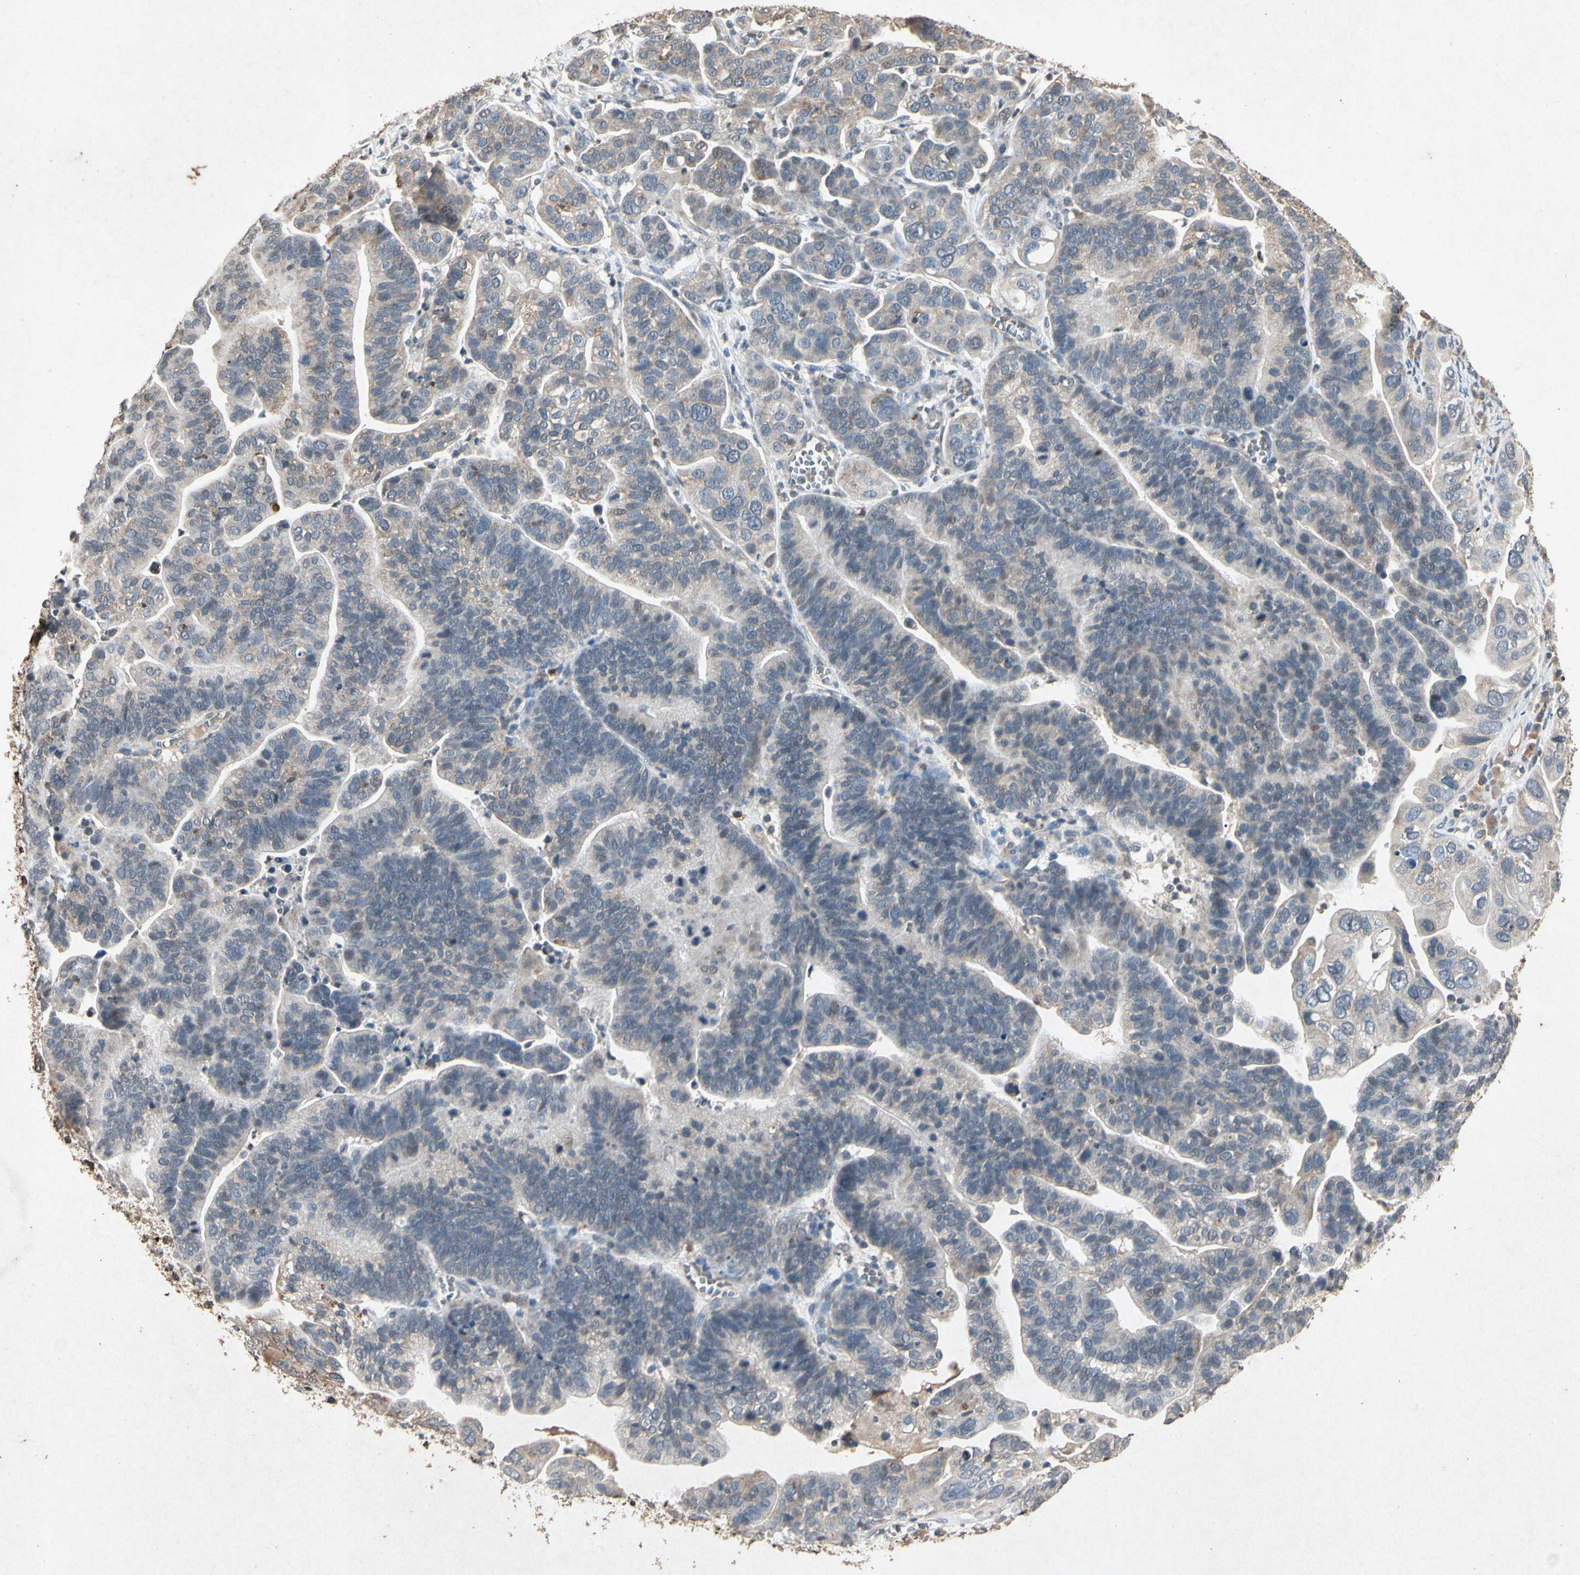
{"staining": {"intensity": "weak", "quantity": ">75%", "location": "cytoplasmic/membranous"}, "tissue": "ovarian cancer", "cell_type": "Tumor cells", "image_type": "cancer", "snomed": [{"axis": "morphology", "description": "Cystadenocarcinoma, serous, NOS"}, {"axis": "topography", "description": "Ovary"}], "caption": "Human ovarian serous cystadenocarcinoma stained with a protein marker demonstrates weak staining in tumor cells.", "gene": "MSRB1", "patient": {"sex": "female", "age": 56}}